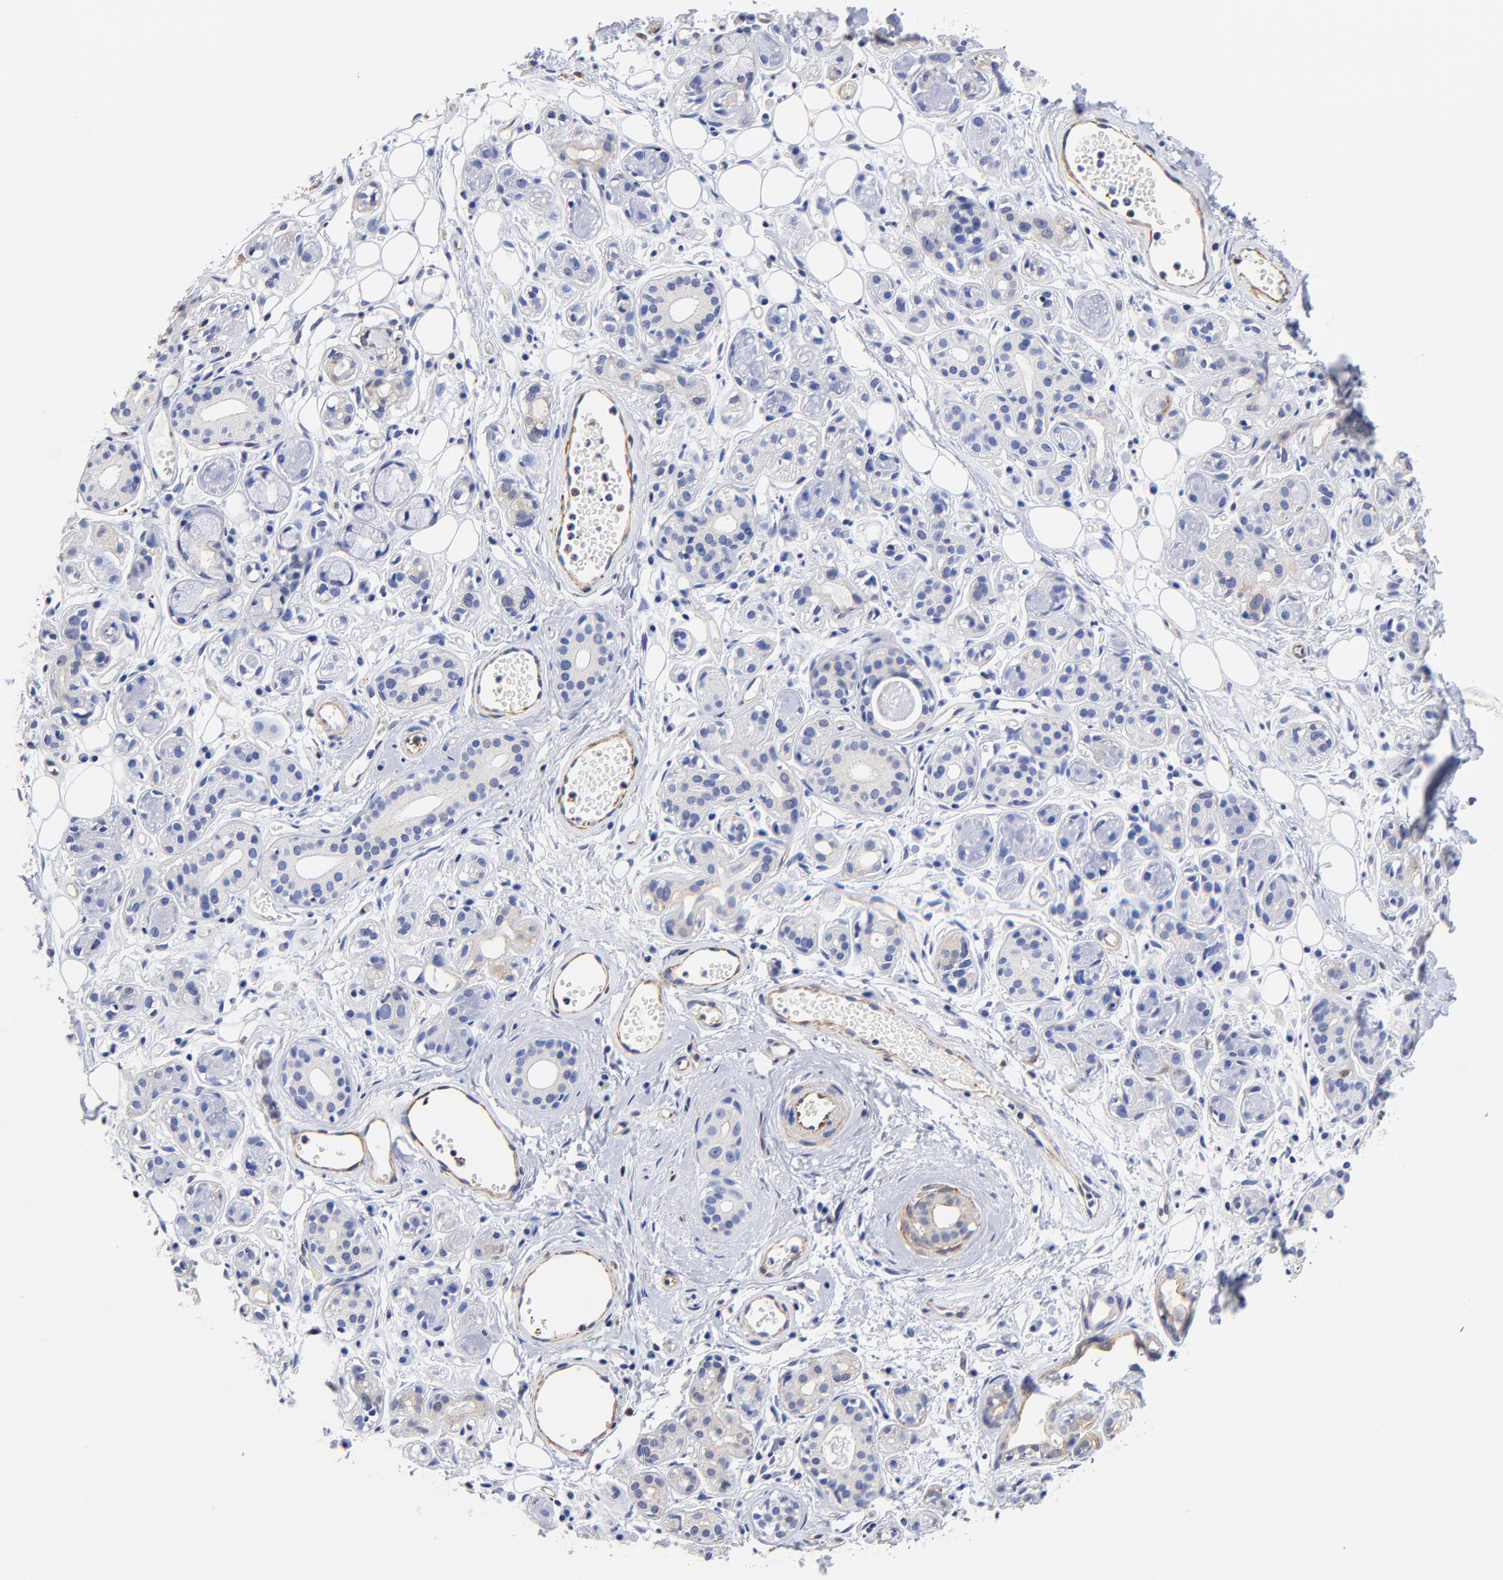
{"staining": {"intensity": "negative", "quantity": "none", "location": "none"}, "tissue": "salivary gland", "cell_type": "Glandular cells", "image_type": "normal", "snomed": [{"axis": "morphology", "description": "Normal tissue, NOS"}, {"axis": "topography", "description": "Salivary gland"}], "caption": "A micrograph of human salivary gland is negative for staining in glandular cells. Nuclei are stained in blue.", "gene": "TAGLN2", "patient": {"sex": "male", "age": 54}}